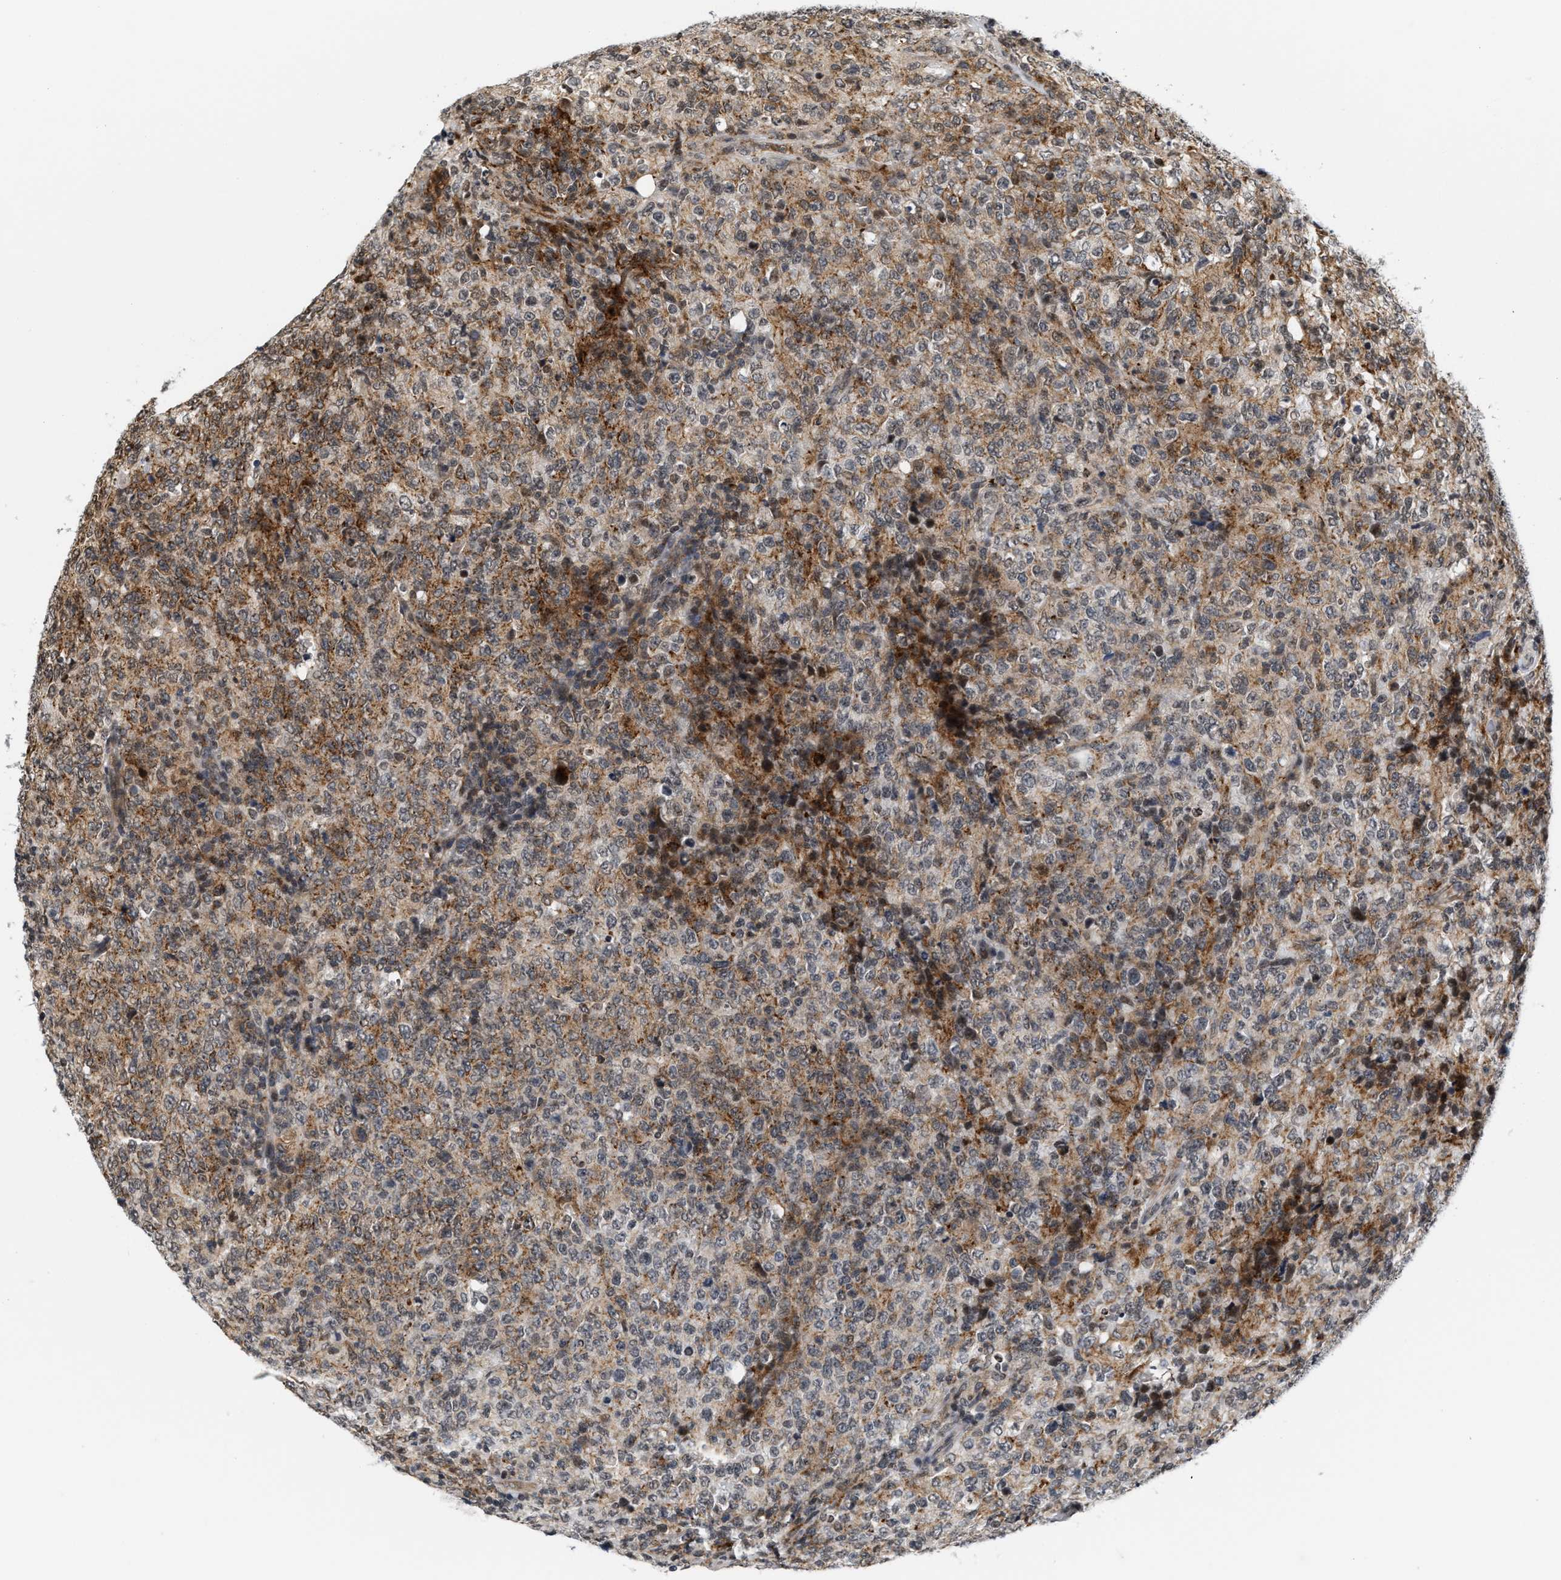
{"staining": {"intensity": "weak", "quantity": "25%-75%", "location": "cytoplasmic/membranous"}, "tissue": "lymphoma", "cell_type": "Tumor cells", "image_type": "cancer", "snomed": [{"axis": "morphology", "description": "Malignant lymphoma, non-Hodgkin's type, High grade"}, {"axis": "topography", "description": "Tonsil"}], "caption": "Human lymphoma stained for a protein (brown) shows weak cytoplasmic/membranous positive expression in approximately 25%-75% of tumor cells.", "gene": "ANKRD6", "patient": {"sex": "female", "age": 36}}